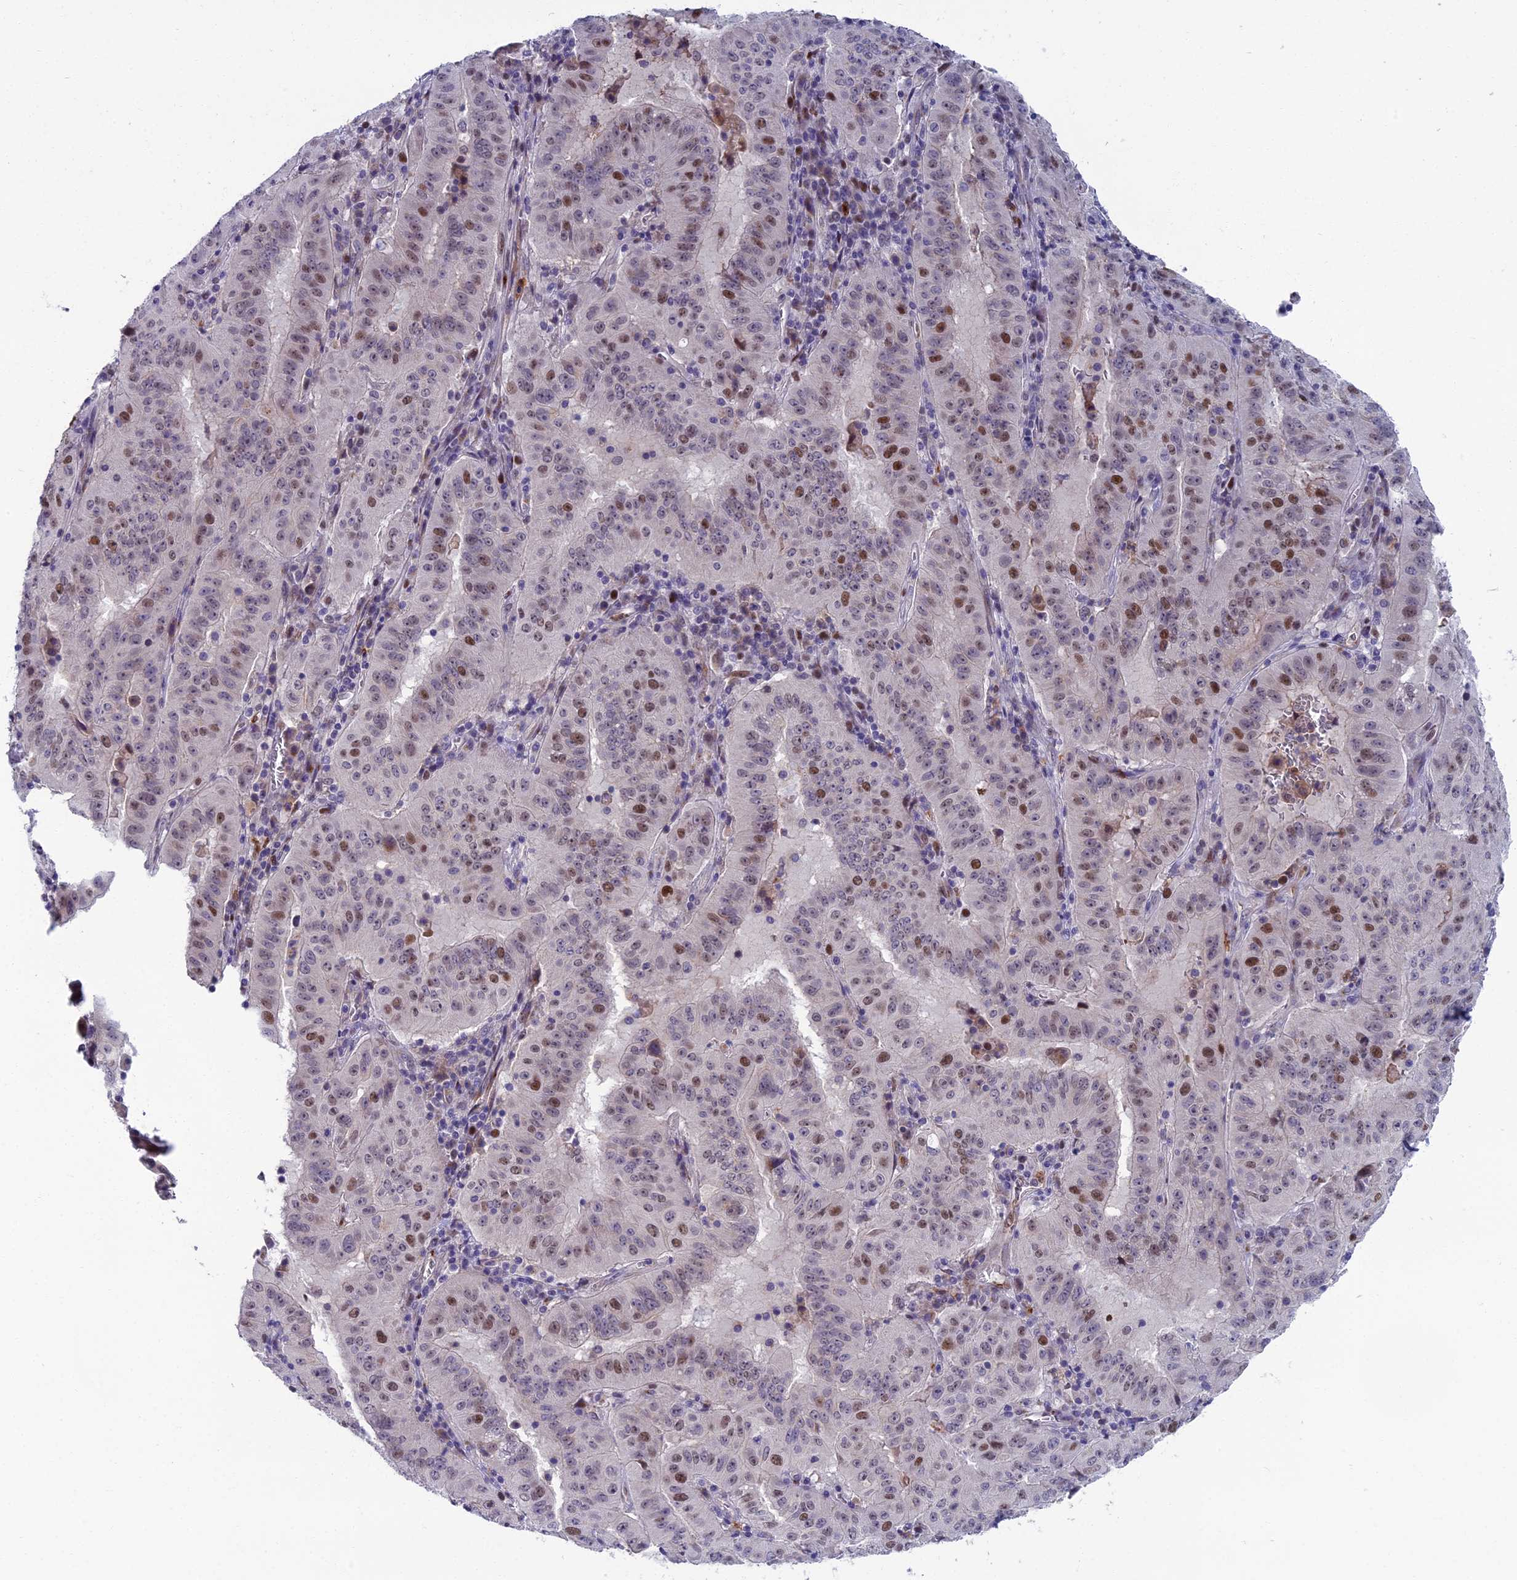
{"staining": {"intensity": "moderate", "quantity": "25%-75%", "location": "nuclear"}, "tissue": "pancreatic cancer", "cell_type": "Tumor cells", "image_type": "cancer", "snomed": [{"axis": "morphology", "description": "Adenocarcinoma, NOS"}, {"axis": "topography", "description": "Pancreas"}], "caption": "A medium amount of moderate nuclear expression is appreciated in approximately 25%-75% of tumor cells in adenocarcinoma (pancreatic) tissue.", "gene": "LIG1", "patient": {"sex": "male", "age": 63}}